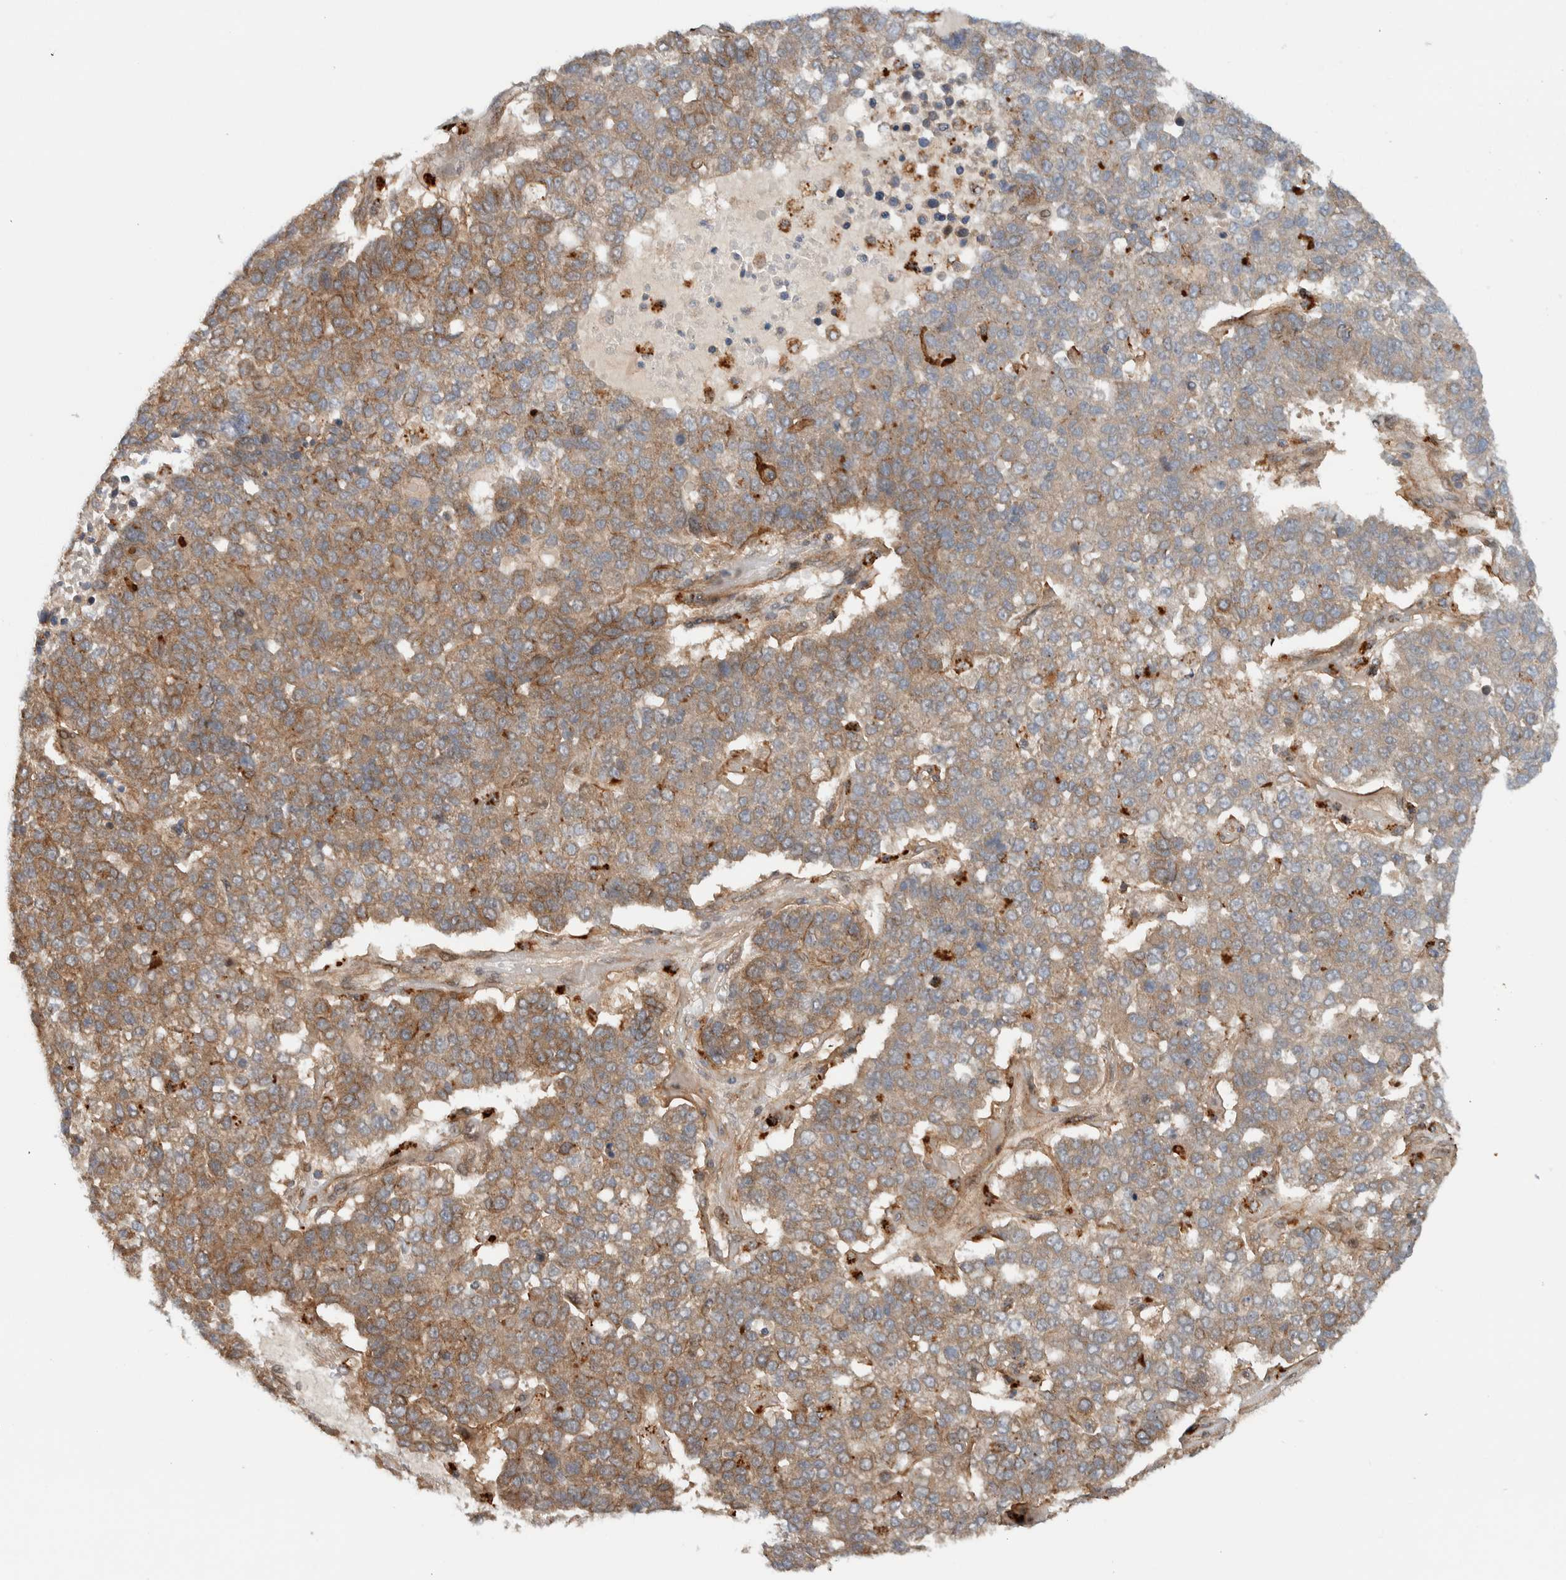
{"staining": {"intensity": "weak", "quantity": "25%-75%", "location": "cytoplasmic/membranous"}, "tissue": "pancreatic cancer", "cell_type": "Tumor cells", "image_type": "cancer", "snomed": [{"axis": "morphology", "description": "Adenocarcinoma, NOS"}, {"axis": "topography", "description": "Pancreas"}], "caption": "Adenocarcinoma (pancreatic) tissue reveals weak cytoplasmic/membranous staining in approximately 25%-75% of tumor cells, visualized by immunohistochemistry.", "gene": "KLHL6", "patient": {"sex": "female", "age": 61}}